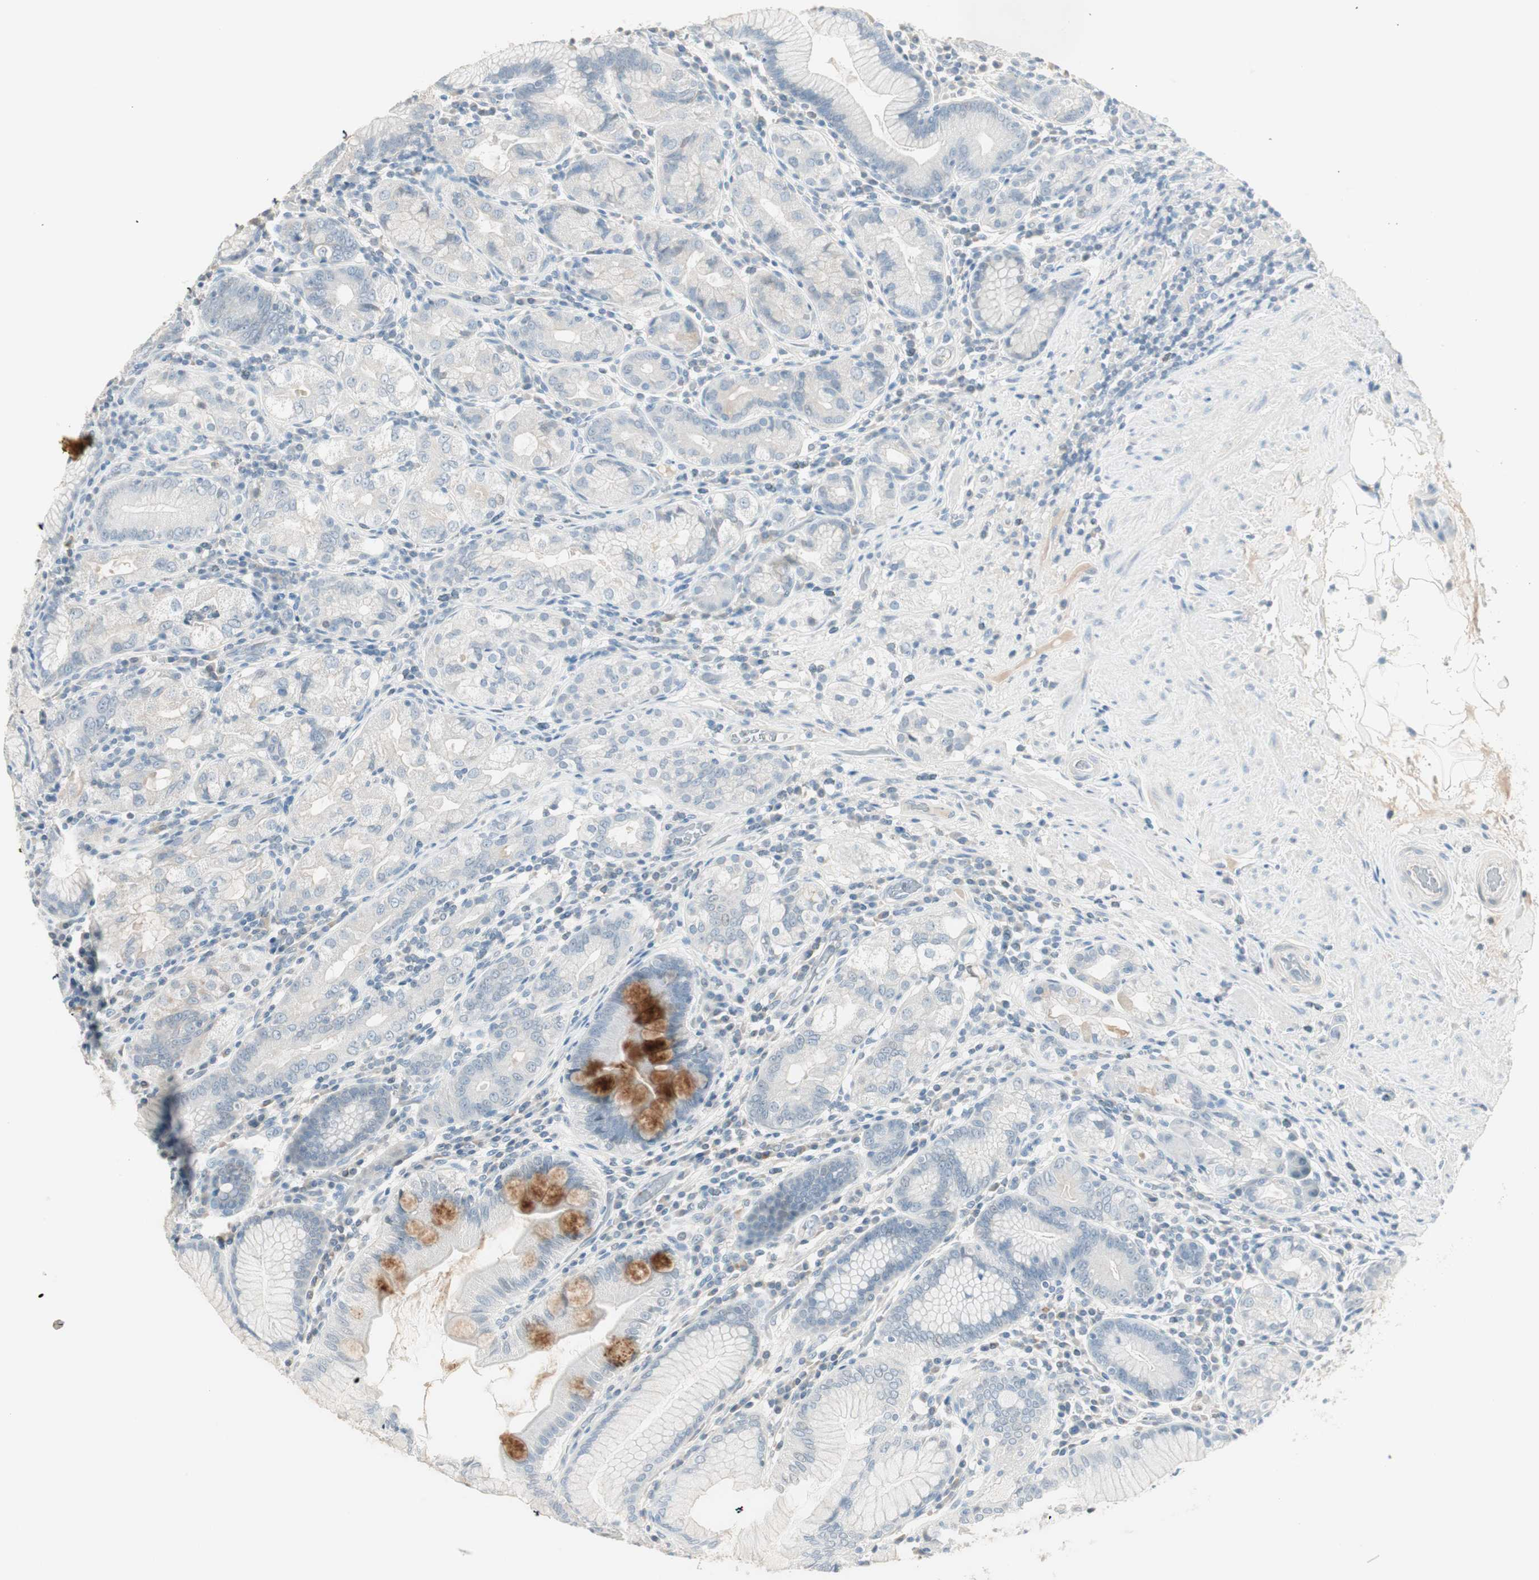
{"staining": {"intensity": "weak", "quantity": "25%-75%", "location": "cytoplasmic/membranous"}, "tissue": "stomach", "cell_type": "Glandular cells", "image_type": "normal", "snomed": [{"axis": "morphology", "description": "Normal tissue, NOS"}, {"axis": "topography", "description": "Stomach, lower"}], "caption": "A micrograph showing weak cytoplasmic/membranous staining in approximately 25%-75% of glandular cells in benign stomach, as visualized by brown immunohistochemical staining.", "gene": "ITLN2", "patient": {"sex": "female", "age": 76}}